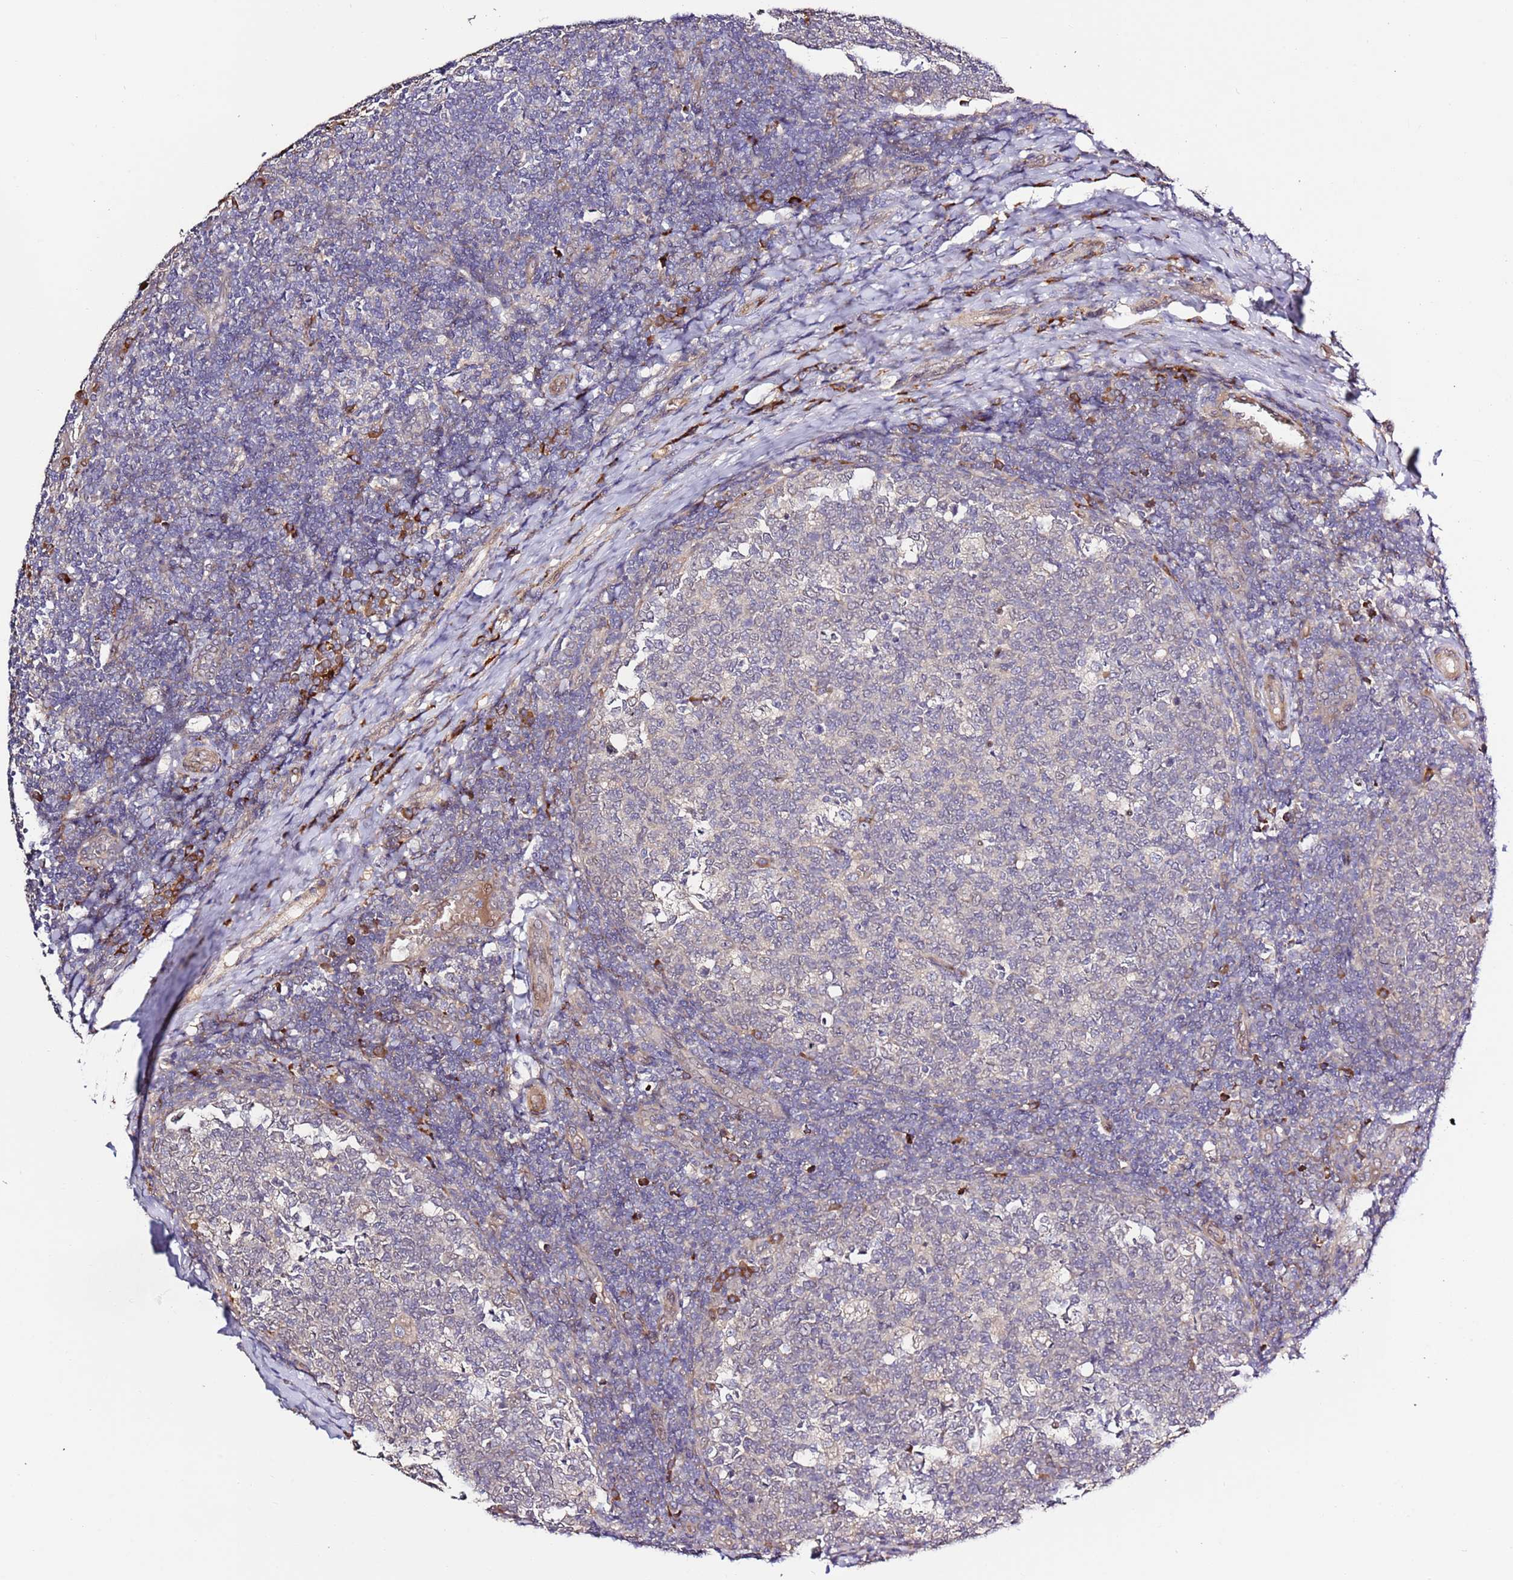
{"staining": {"intensity": "negative", "quantity": "none", "location": "none"}, "tissue": "tonsil", "cell_type": "Germinal center cells", "image_type": "normal", "snomed": [{"axis": "morphology", "description": "Normal tissue, NOS"}, {"axis": "topography", "description": "Tonsil"}], "caption": "Protein analysis of benign tonsil shows no significant positivity in germinal center cells. (DAB (3,3'-diaminobenzidine) IHC visualized using brightfield microscopy, high magnification).", "gene": "HSD17B7", "patient": {"sex": "female", "age": 19}}